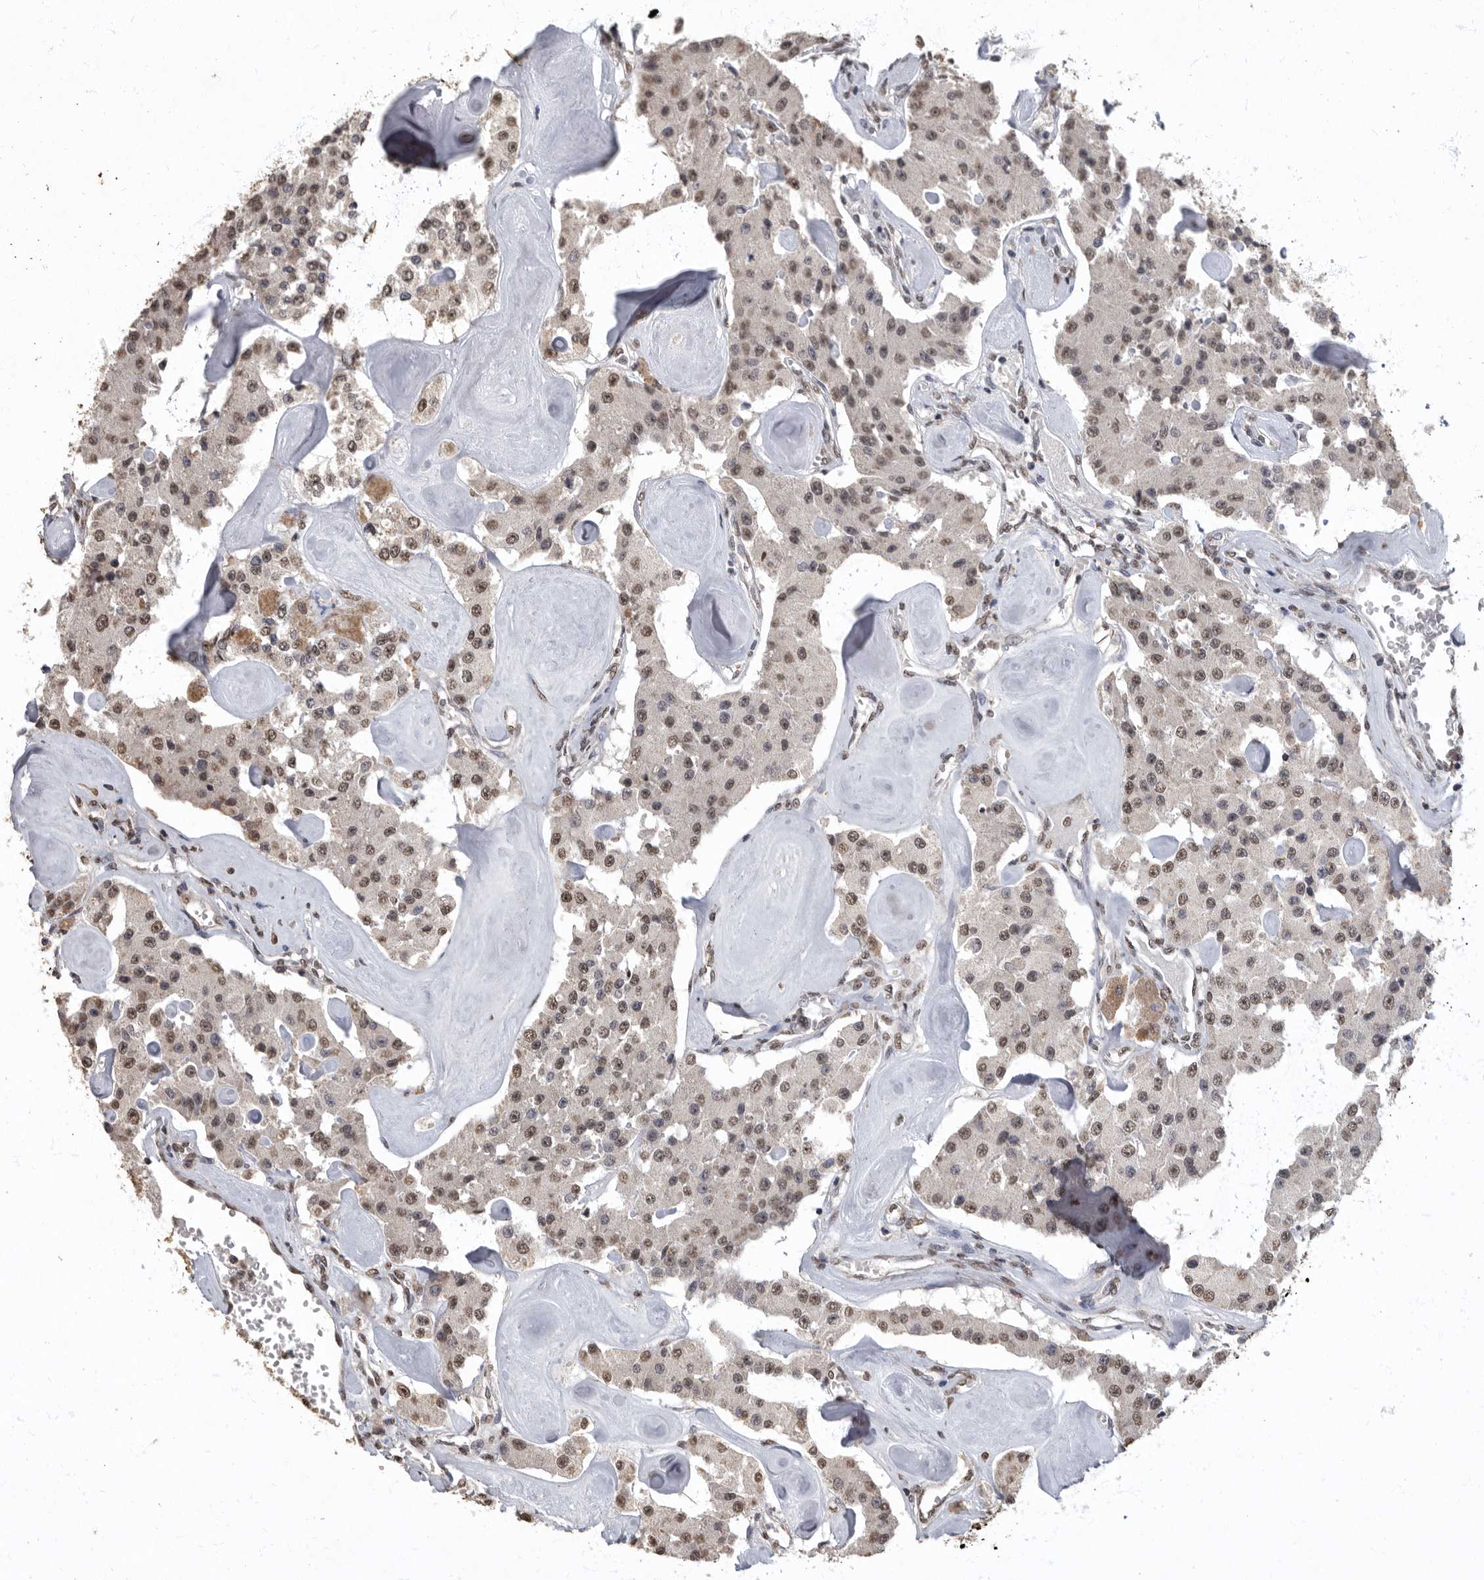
{"staining": {"intensity": "weak", "quantity": ">75%", "location": "nuclear"}, "tissue": "carcinoid", "cell_type": "Tumor cells", "image_type": "cancer", "snomed": [{"axis": "morphology", "description": "Carcinoid, malignant, NOS"}, {"axis": "topography", "description": "Pancreas"}], "caption": "High-magnification brightfield microscopy of carcinoid (malignant) stained with DAB (3,3'-diaminobenzidine) (brown) and counterstained with hematoxylin (blue). tumor cells exhibit weak nuclear expression is present in approximately>75% of cells.", "gene": "NBL1", "patient": {"sex": "male", "age": 41}}